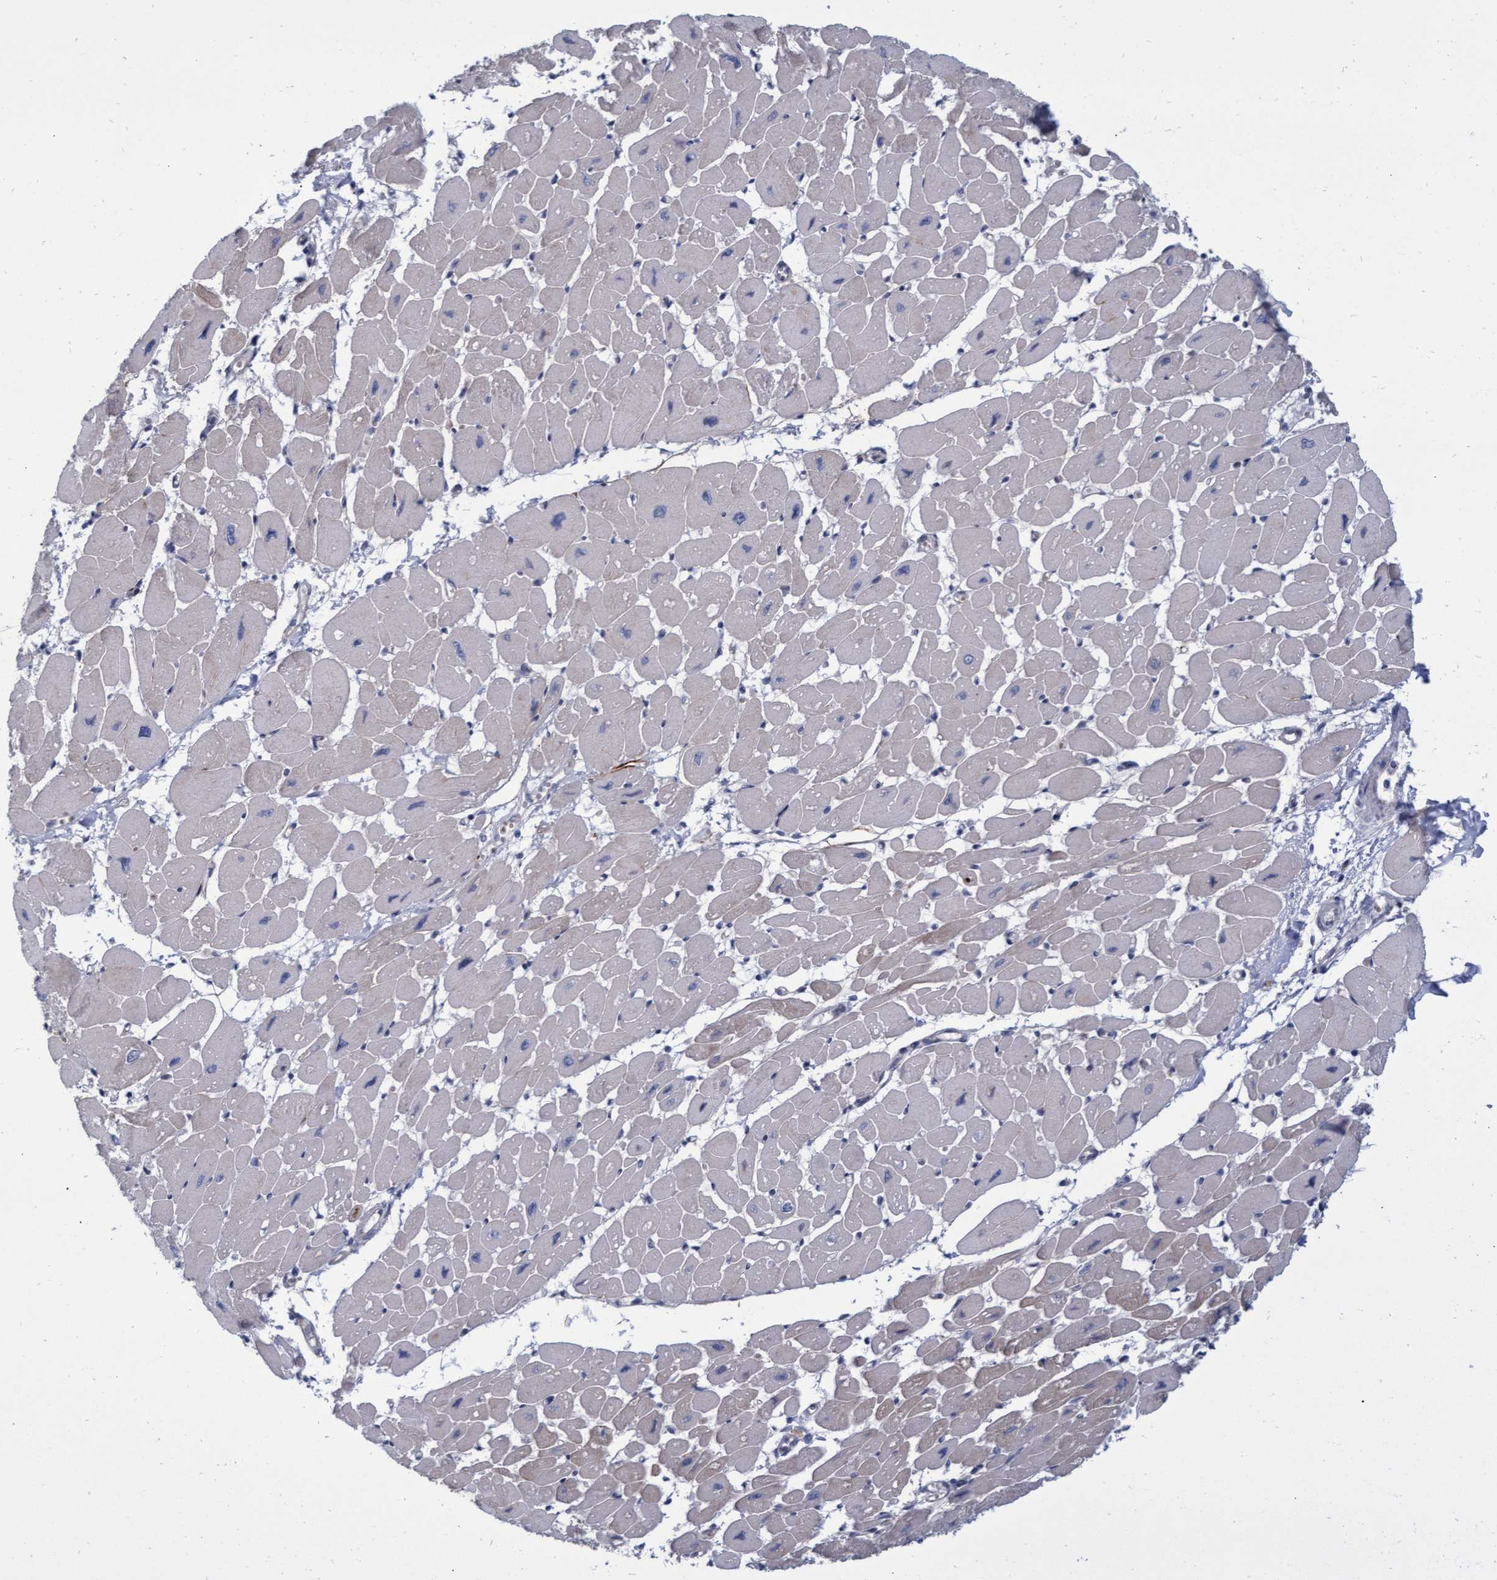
{"staining": {"intensity": "weak", "quantity": "<25%", "location": "cytoplasmic/membranous"}, "tissue": "heart muscle", "cell_type": "Cardiomyocytes", "image_type": "normal", "snomed": [{"axis": "morphology", "description": "Normal tissue, NOS"}, {"axis": "topography", "description": "Heart"}], "caption": "Immunohistochemical staining of unremarkable human heart muscle demonstrates no significant staining in cardiomyocytes.", "gene": "ABCF2", "patient": {"sex": "female", "age": 54}}